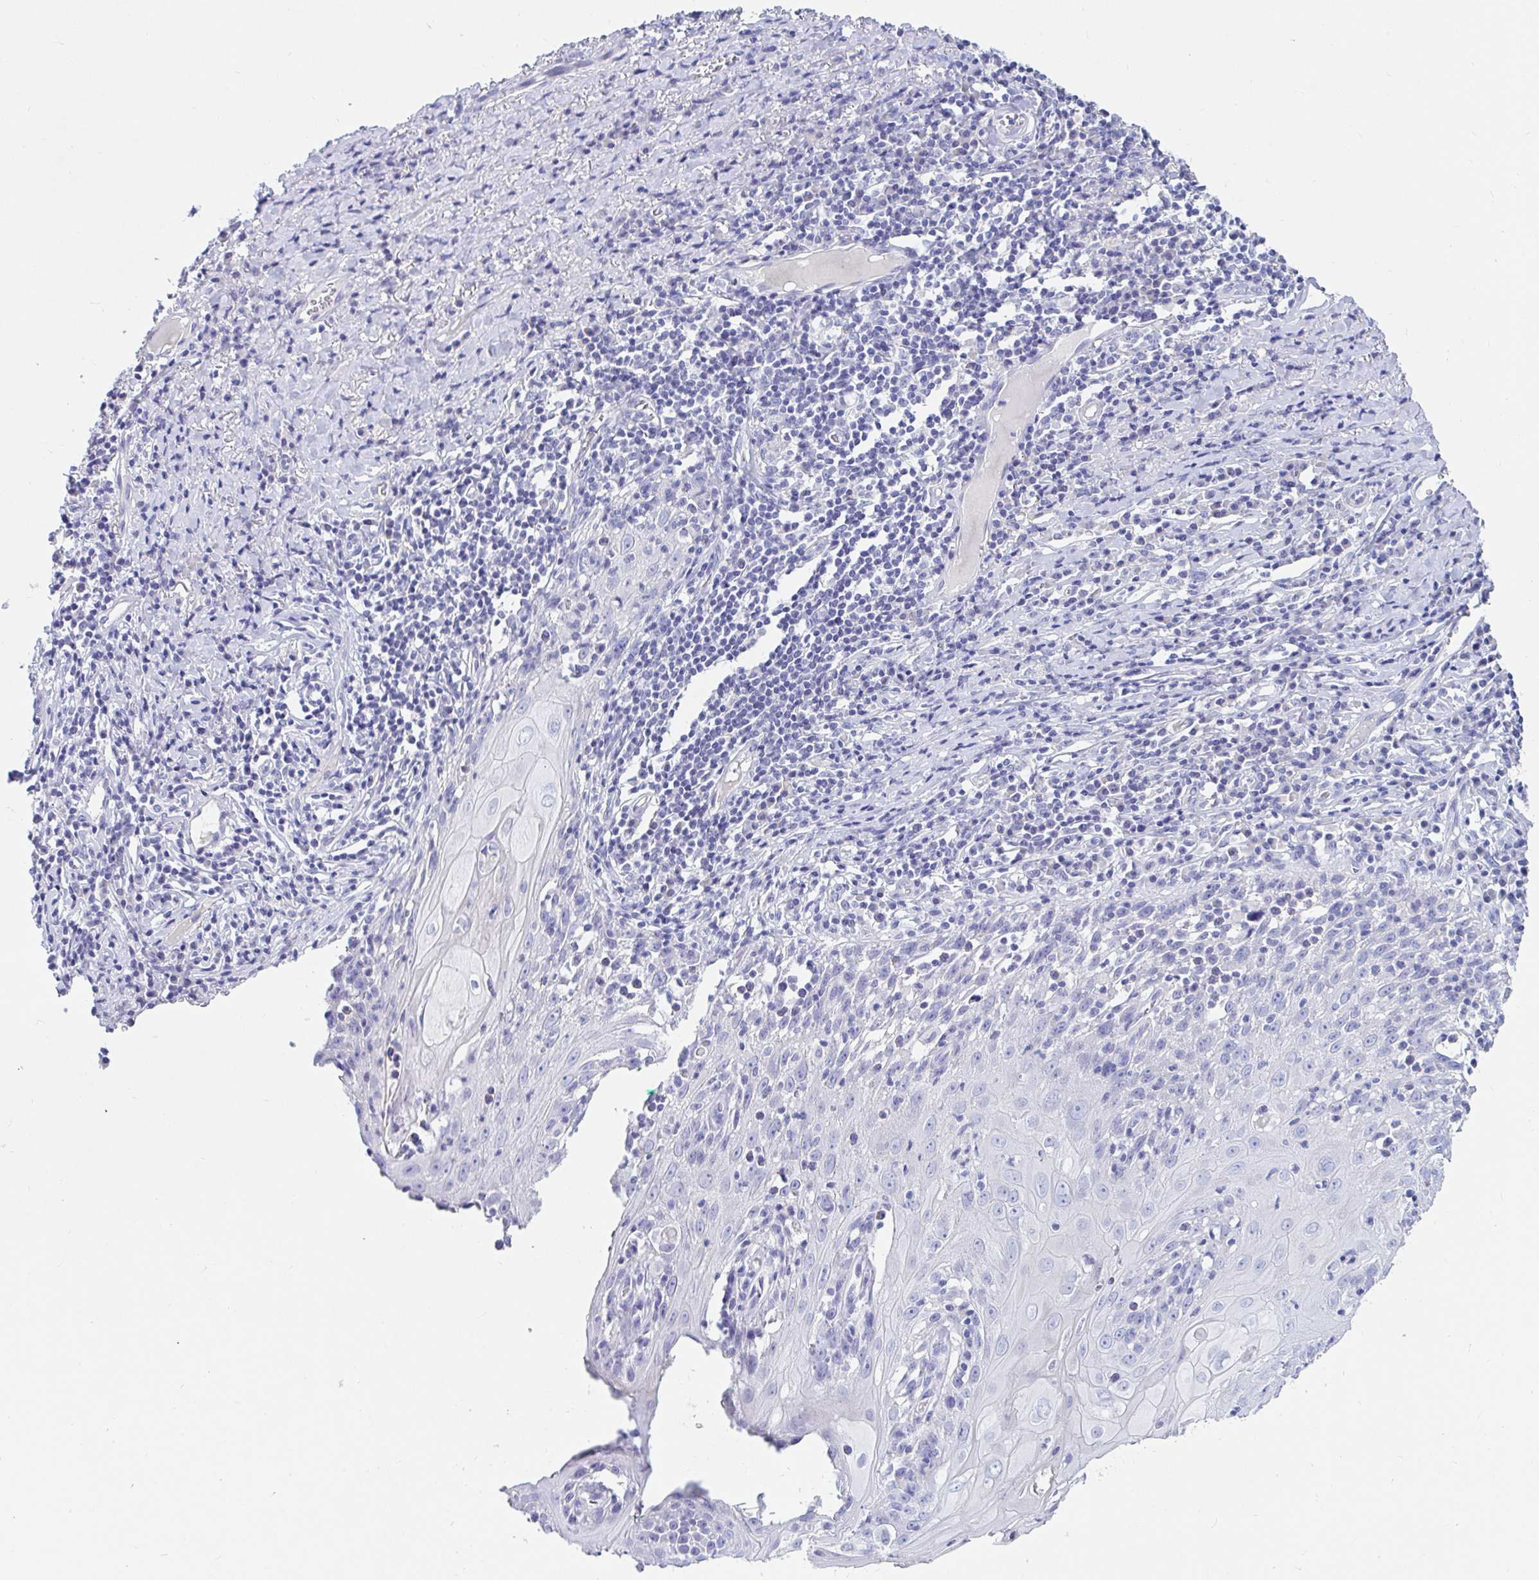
{"staining": {"intensity": "negative", "quantity": "none", "location": "none"}, "tissue": "skin cancer", "cell_type": "Tumor cells", "image_type": "cancer", "snomed": [{"axis": "morphology", "description": "Squamous cell carcinoma, NOS"}, {"axis": "topography", "description": "Skin"}, {"axis": "topography", "description": "Vulva"}], "caption": "There is no significant expression in tumor cells of skin cancer.", "gene": "NR2E1", "patient": {"sex": "female", "age": 76}}